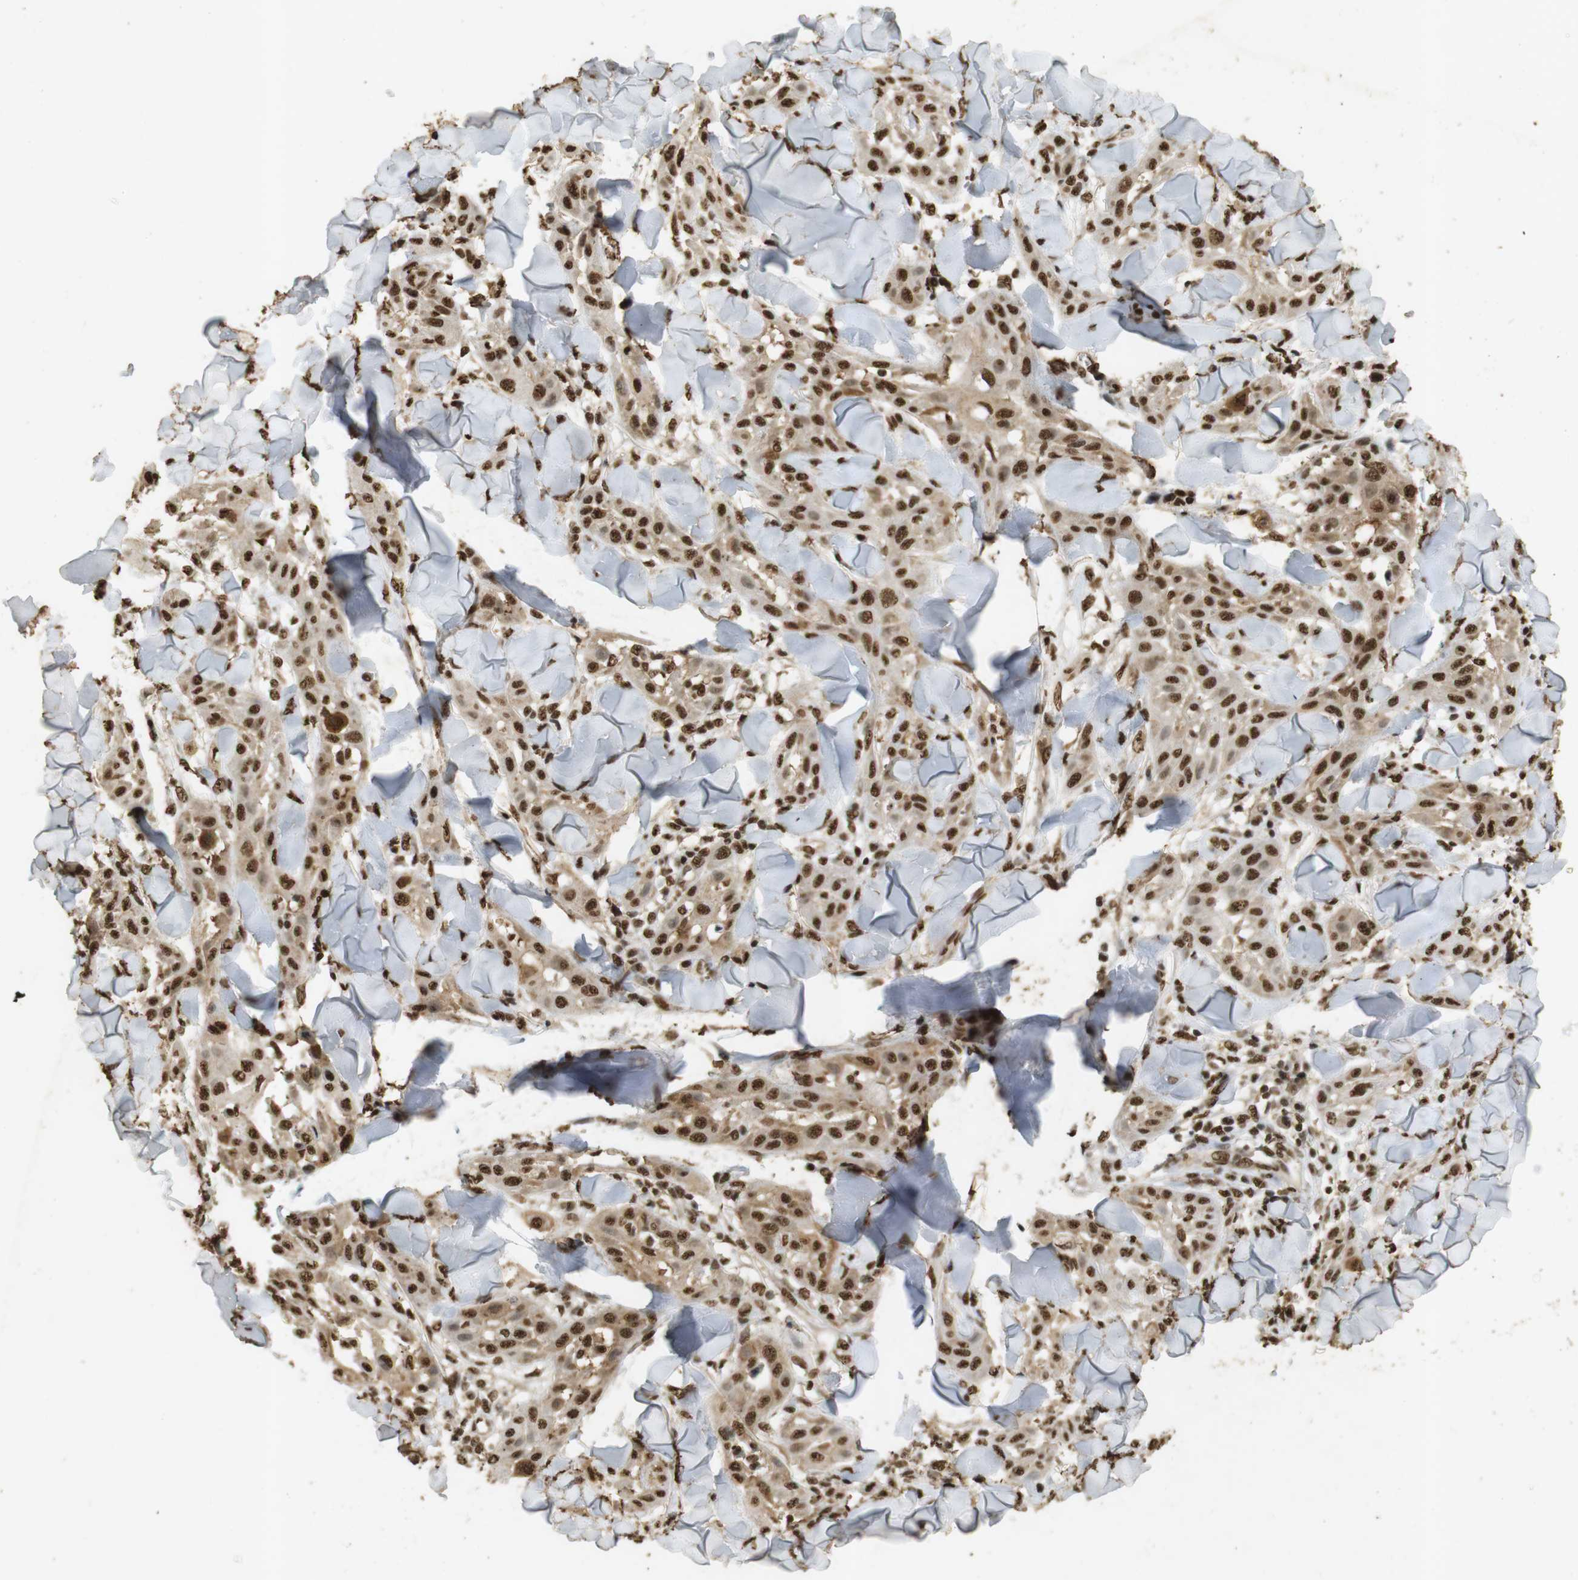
{"staining": {"intensity": "strong", "quantity": ">75%", "location": "cytoplasmic/membranous,nuclear"}, "tissue": "skin cancer", "cell_type": "Tumor cells", "image_type": "cancer", "snomed": [{"axis": "morphology", "description": "Squamous cell carcinoma, NOS"}, {"axis": "topography", "description": "Skin"}], "caption": "Squamous cell carcinoma (skin) was stained to show a protein in brown. There is high levels of strong cytoplasmic/membranous and nuclear staining in approximately >75% of tumor cells. Immunohistochemistry stains the protein of interest in brown and the nuclei are stained blue.", "gene": "GATA4", "patient": {"sex": "male", "age": 24}}